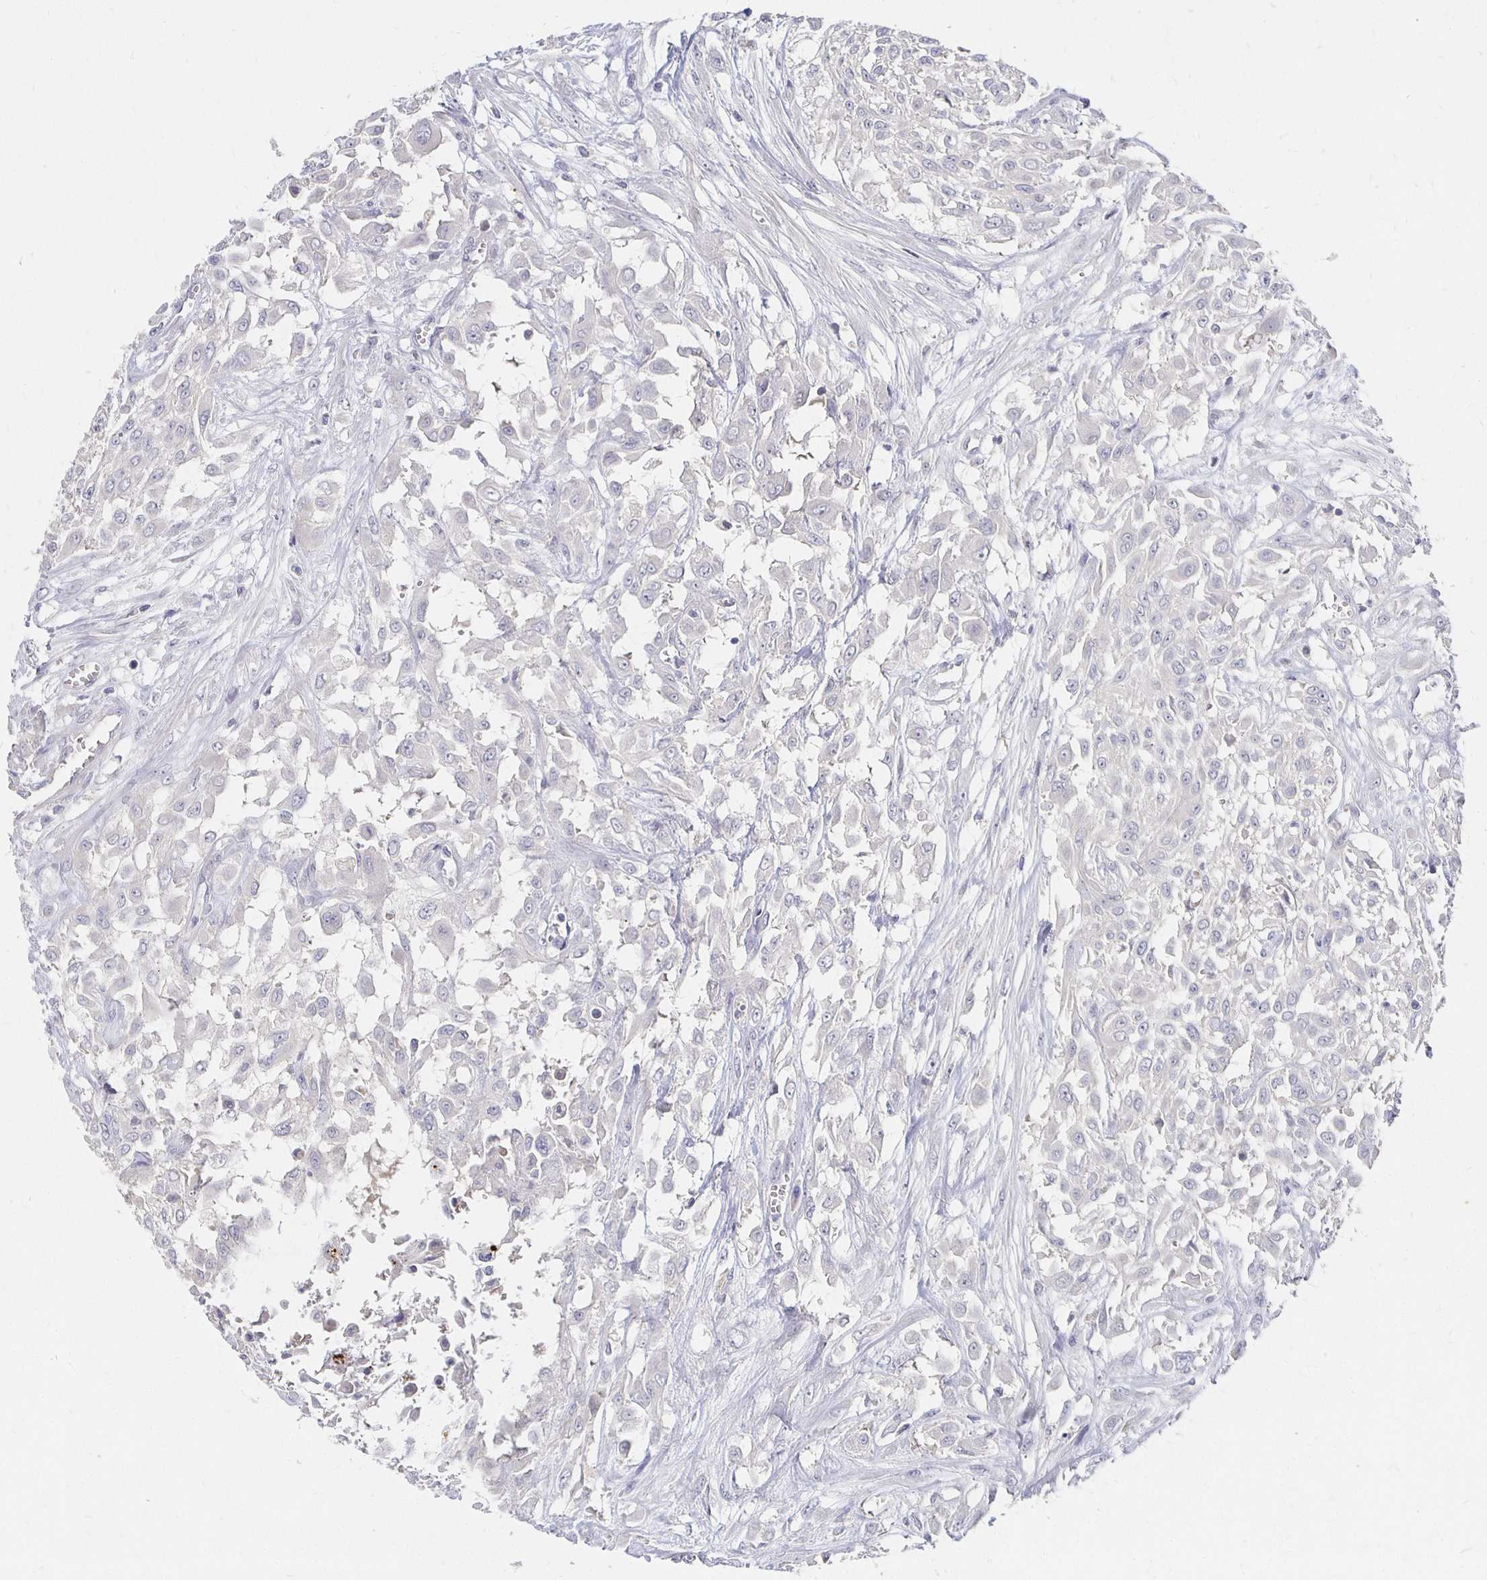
{"staining": {"intensity": "negative", "quantity": "none", "location": "none"}, "tissue": "urothelial cancer", "cell_type": "Tumor cells", "image_type": "cancer", "snomed": [{"axis": "morphology", "description": "Urothelial carcinoma, High grade"}, {"axis": "topography", "description": "Urinary bladder"}], "caption": "Immunohistochemistry (IHC) histopathology image of human high-grade urothelial carcinoma stained for a protein (brown), which exhibits no positivity in tumor cells.", "gene": "FKRP", "patient": {"sex": "male", "age": 57}}